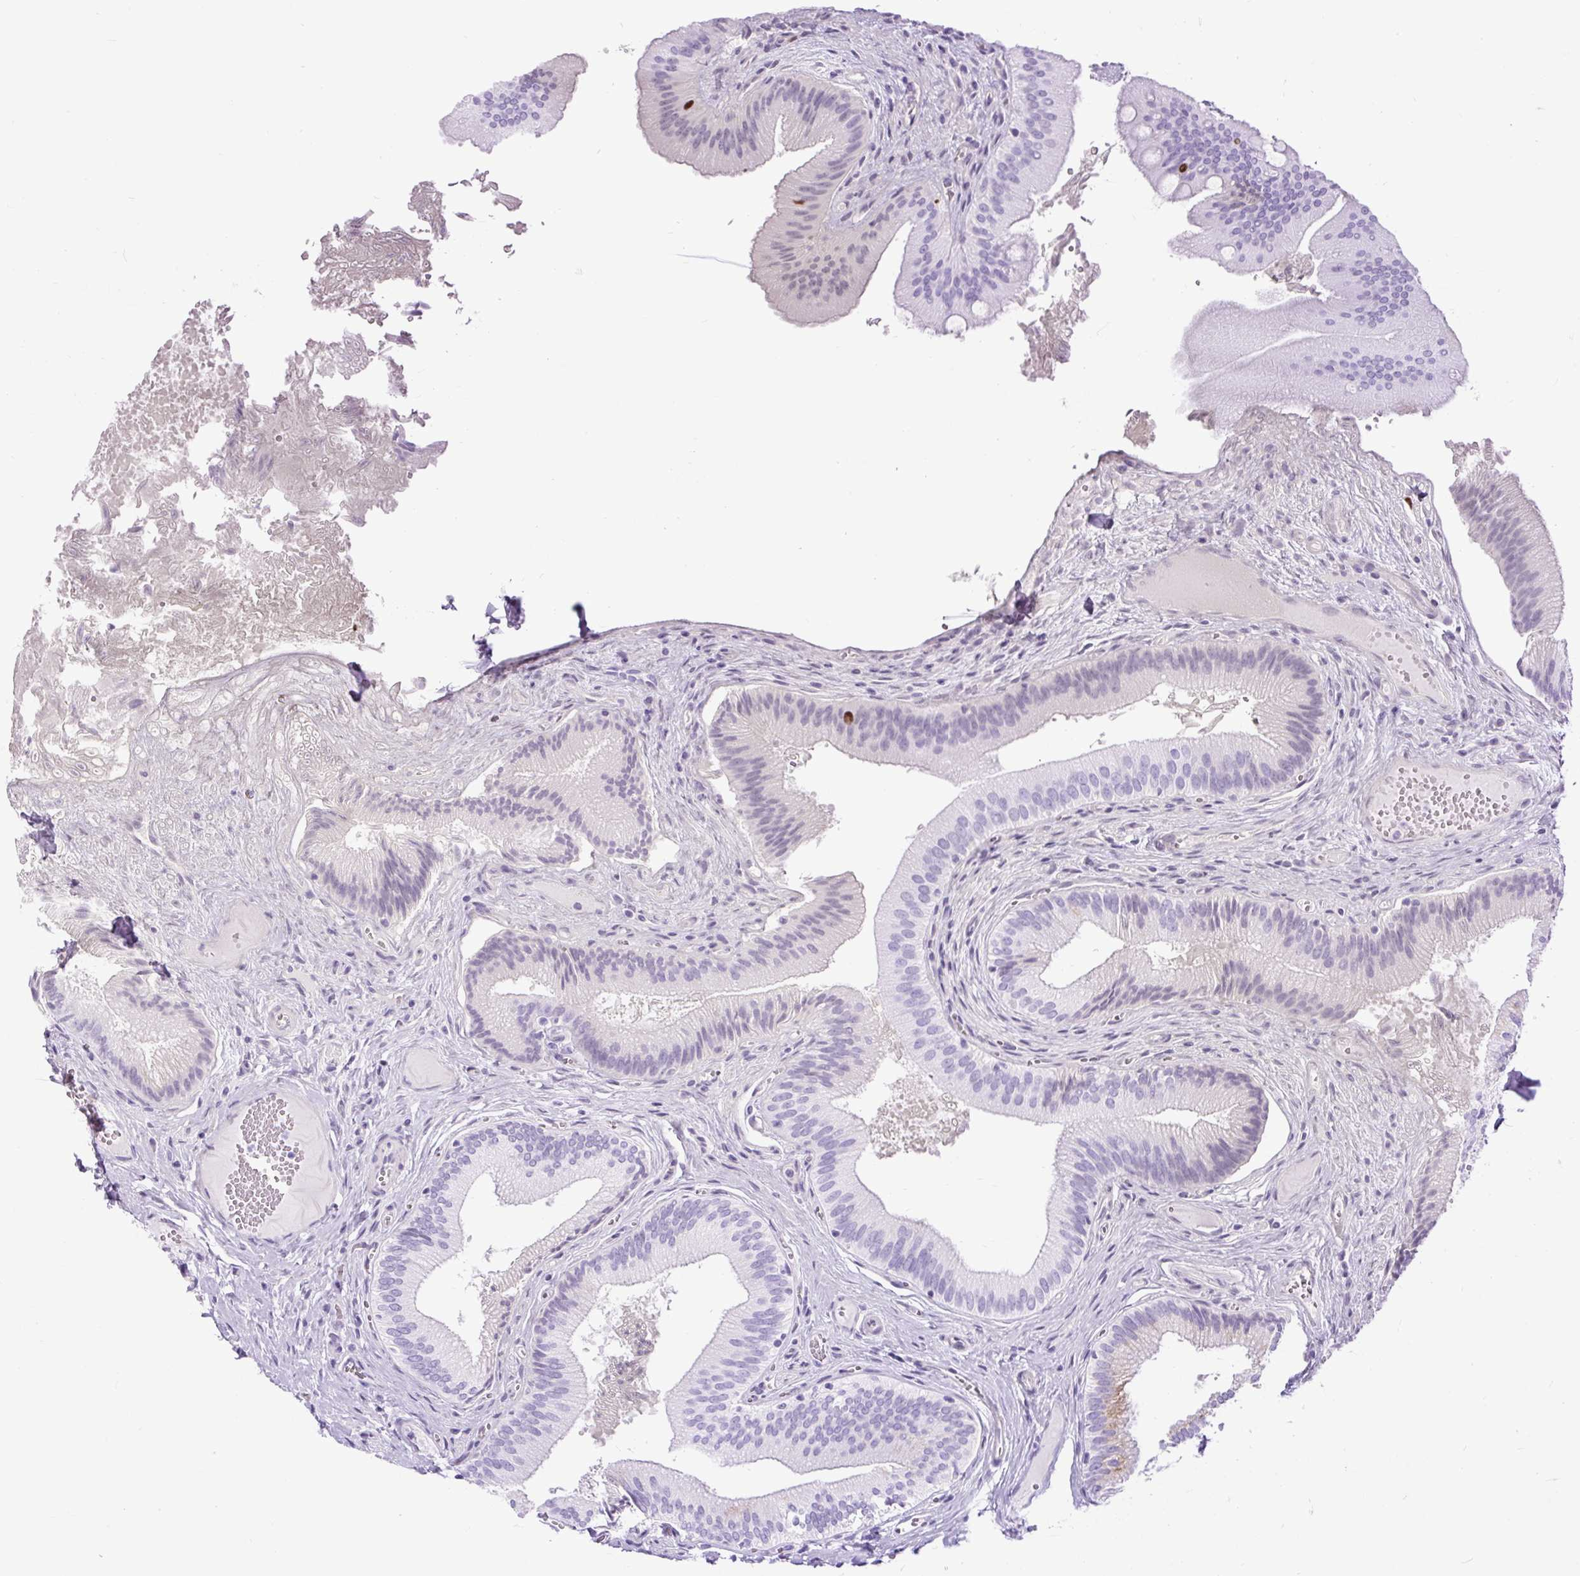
{"staining": {"intensity": "moderate", "quantity": "<25%", "location": "cytoplasmic/membranous"}, "tissue": "gallbladder", "cell_type": "Glandular cells", "image_type": "normal", "snomed": [{"axis": "morphology", "description": "Normal tissue, NOS"}, {"axis": "topography", "description": "Gallbladder"}], "caption": "Approximately <25% of glandular cells in normal human gallbladder show moderate cytoplasmic/membranous protein positivity as visualized by brown immunohistochemical staining.", "gene": "RACGAP1", "patient": {"sex": "male", "age": 17}}